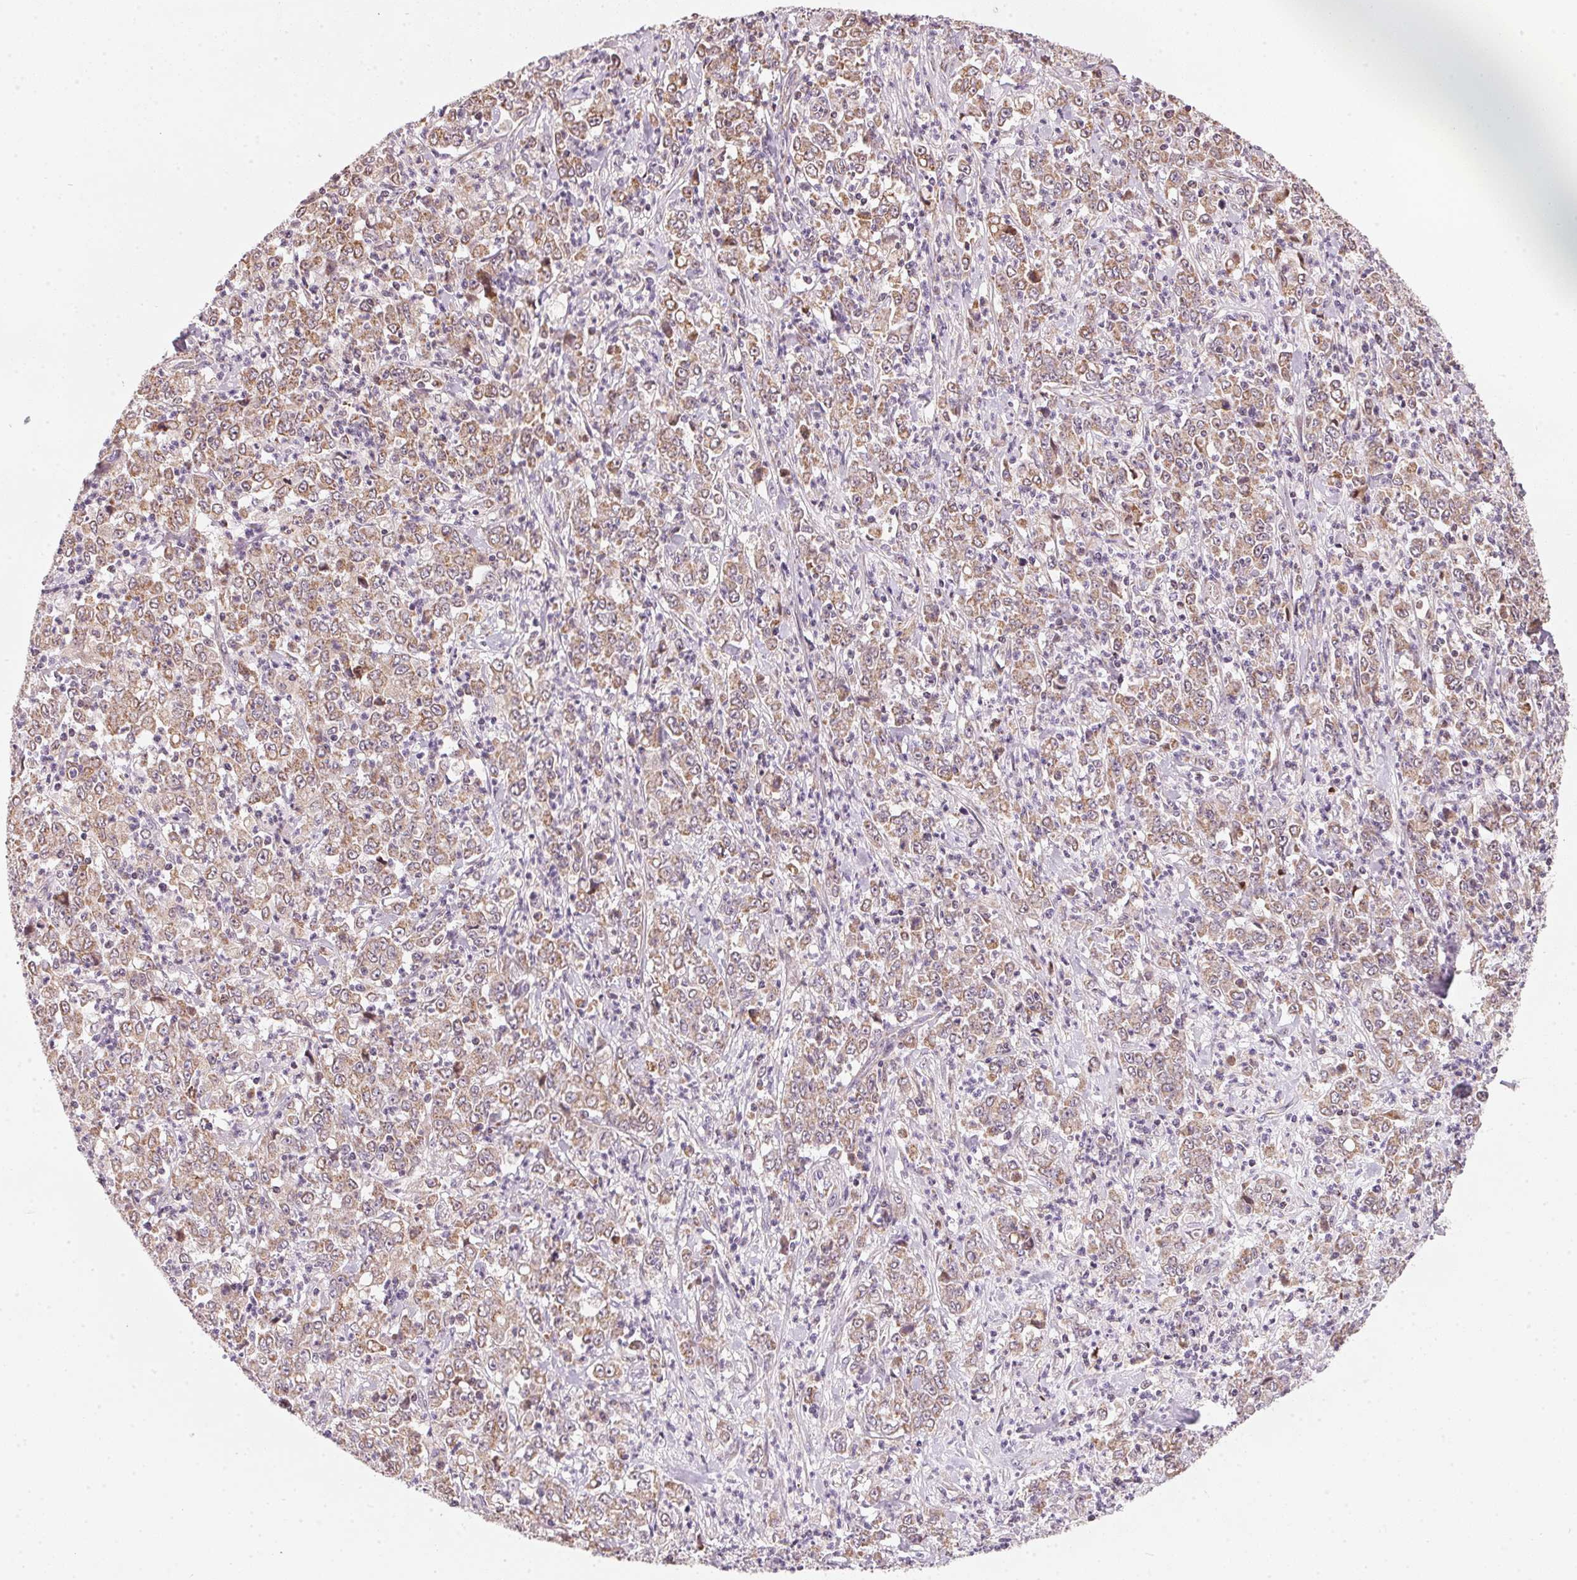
{"staining": {"intensity": "weak", "quantity": ">75%", "location": "cytoplasmic/membranous"}, "tissue": "stomach cancer", "cell_type": "Tumor cells", "image_type": "cancer", "snomed": [{"axis": "morphology", "description": "Adenocarcinoma, NOS"}, {"axis": "topography", "description": "Stomach, lower"}], "caption": "Tumor cells demonstrate weak cytoplasmic/membranous positivity in about >75% of cells in stomach cancer (adenocarcinoma).", "gene": "COQ7", "patient": {"sex": "female", "age": 71}}